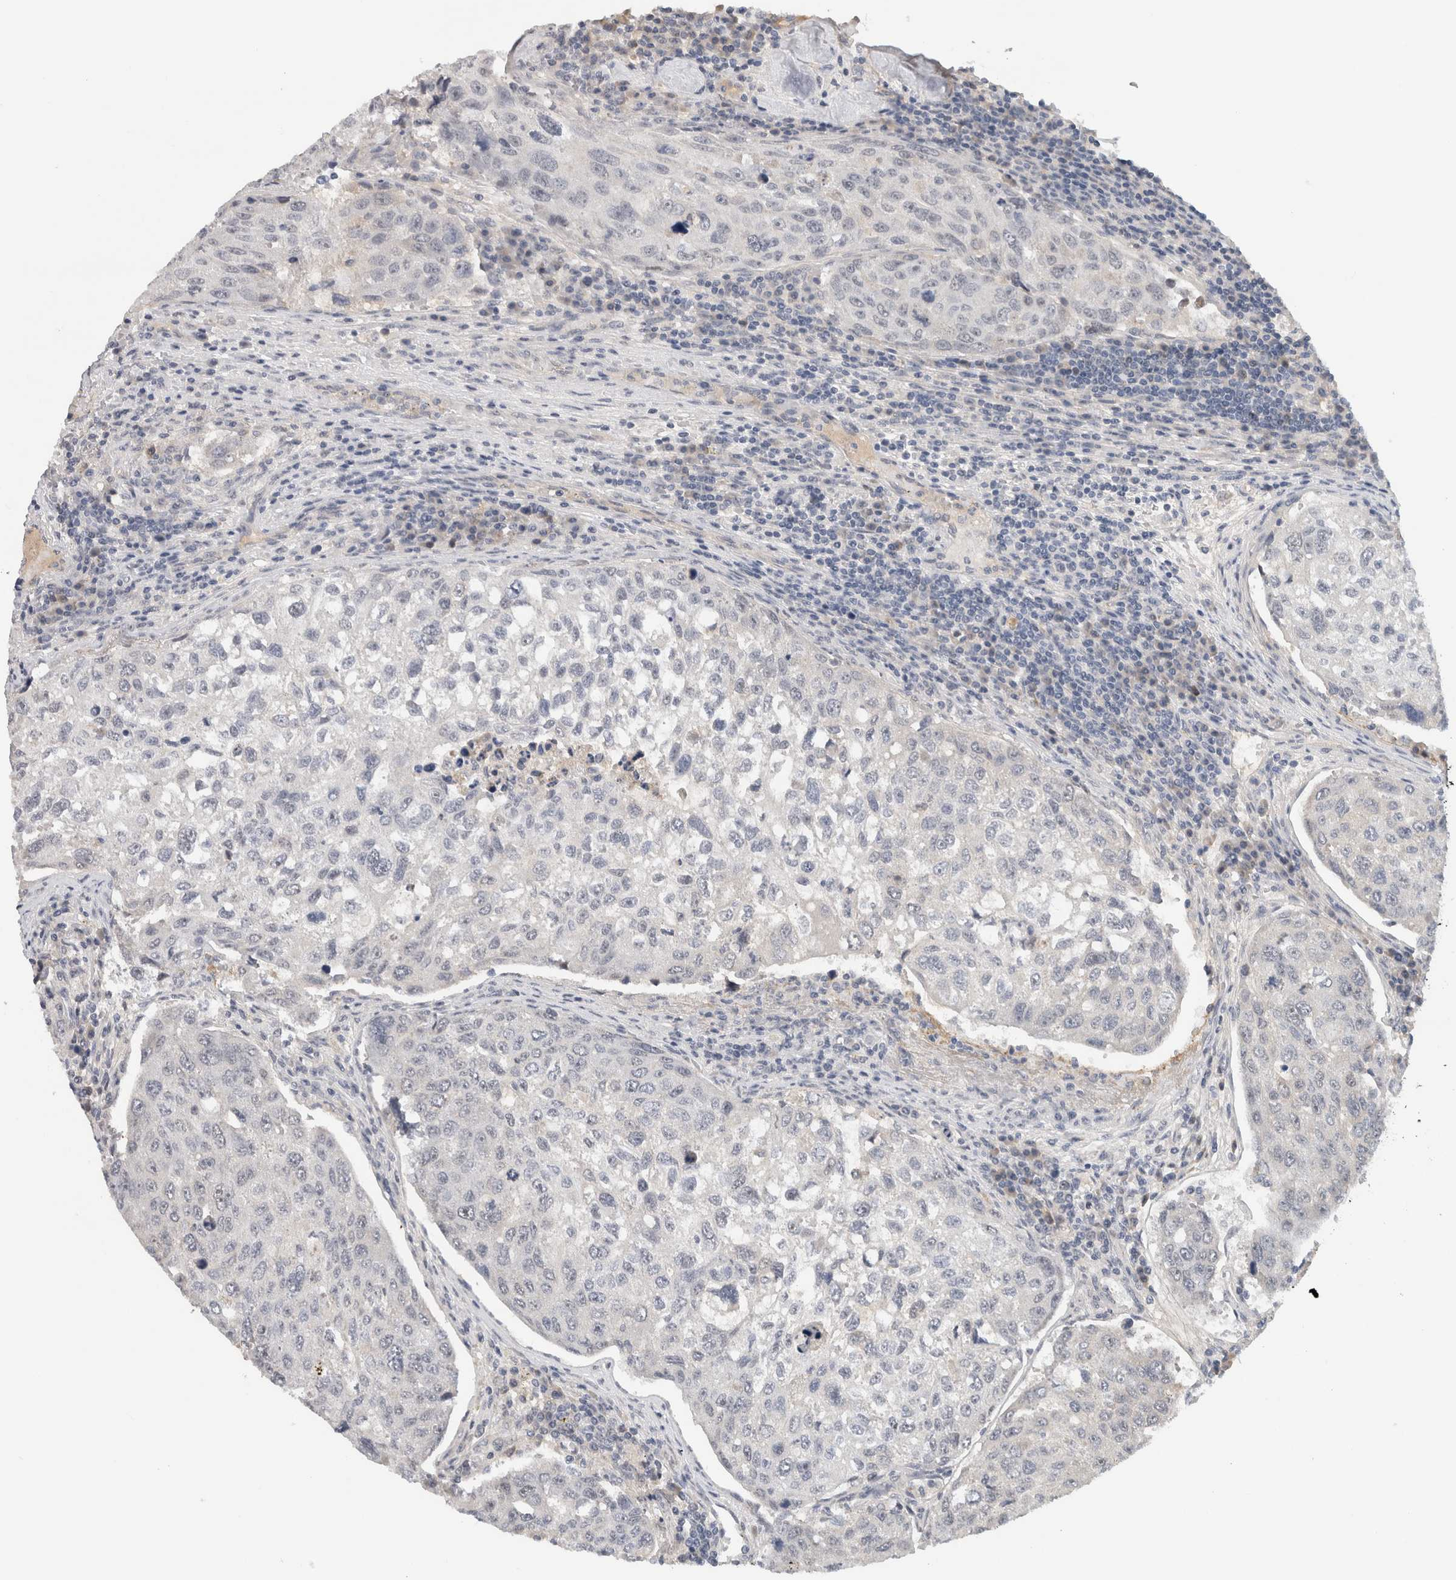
{"staining": {"intensity": "negative", "quantity": "none", "location": "none"}, "tissue": "urothelial cancer", "cell_type": "Tumor cells", "image_type": "cancer", "snomed": [{"axis": "morphology", "description": "Urothelial carcinoma, High grade"}, {"axis": "topography", "description": "Lymph node"}, {"axis": "topography", "description": "Urinary bladder"}], "caption": "Immunohistochemical staining of human urothelial carcinoma (high-grade) displays no significant positivity in tumor cells.", "gene": "HCN3", "patient": {"sex": "male", "age": 51}}